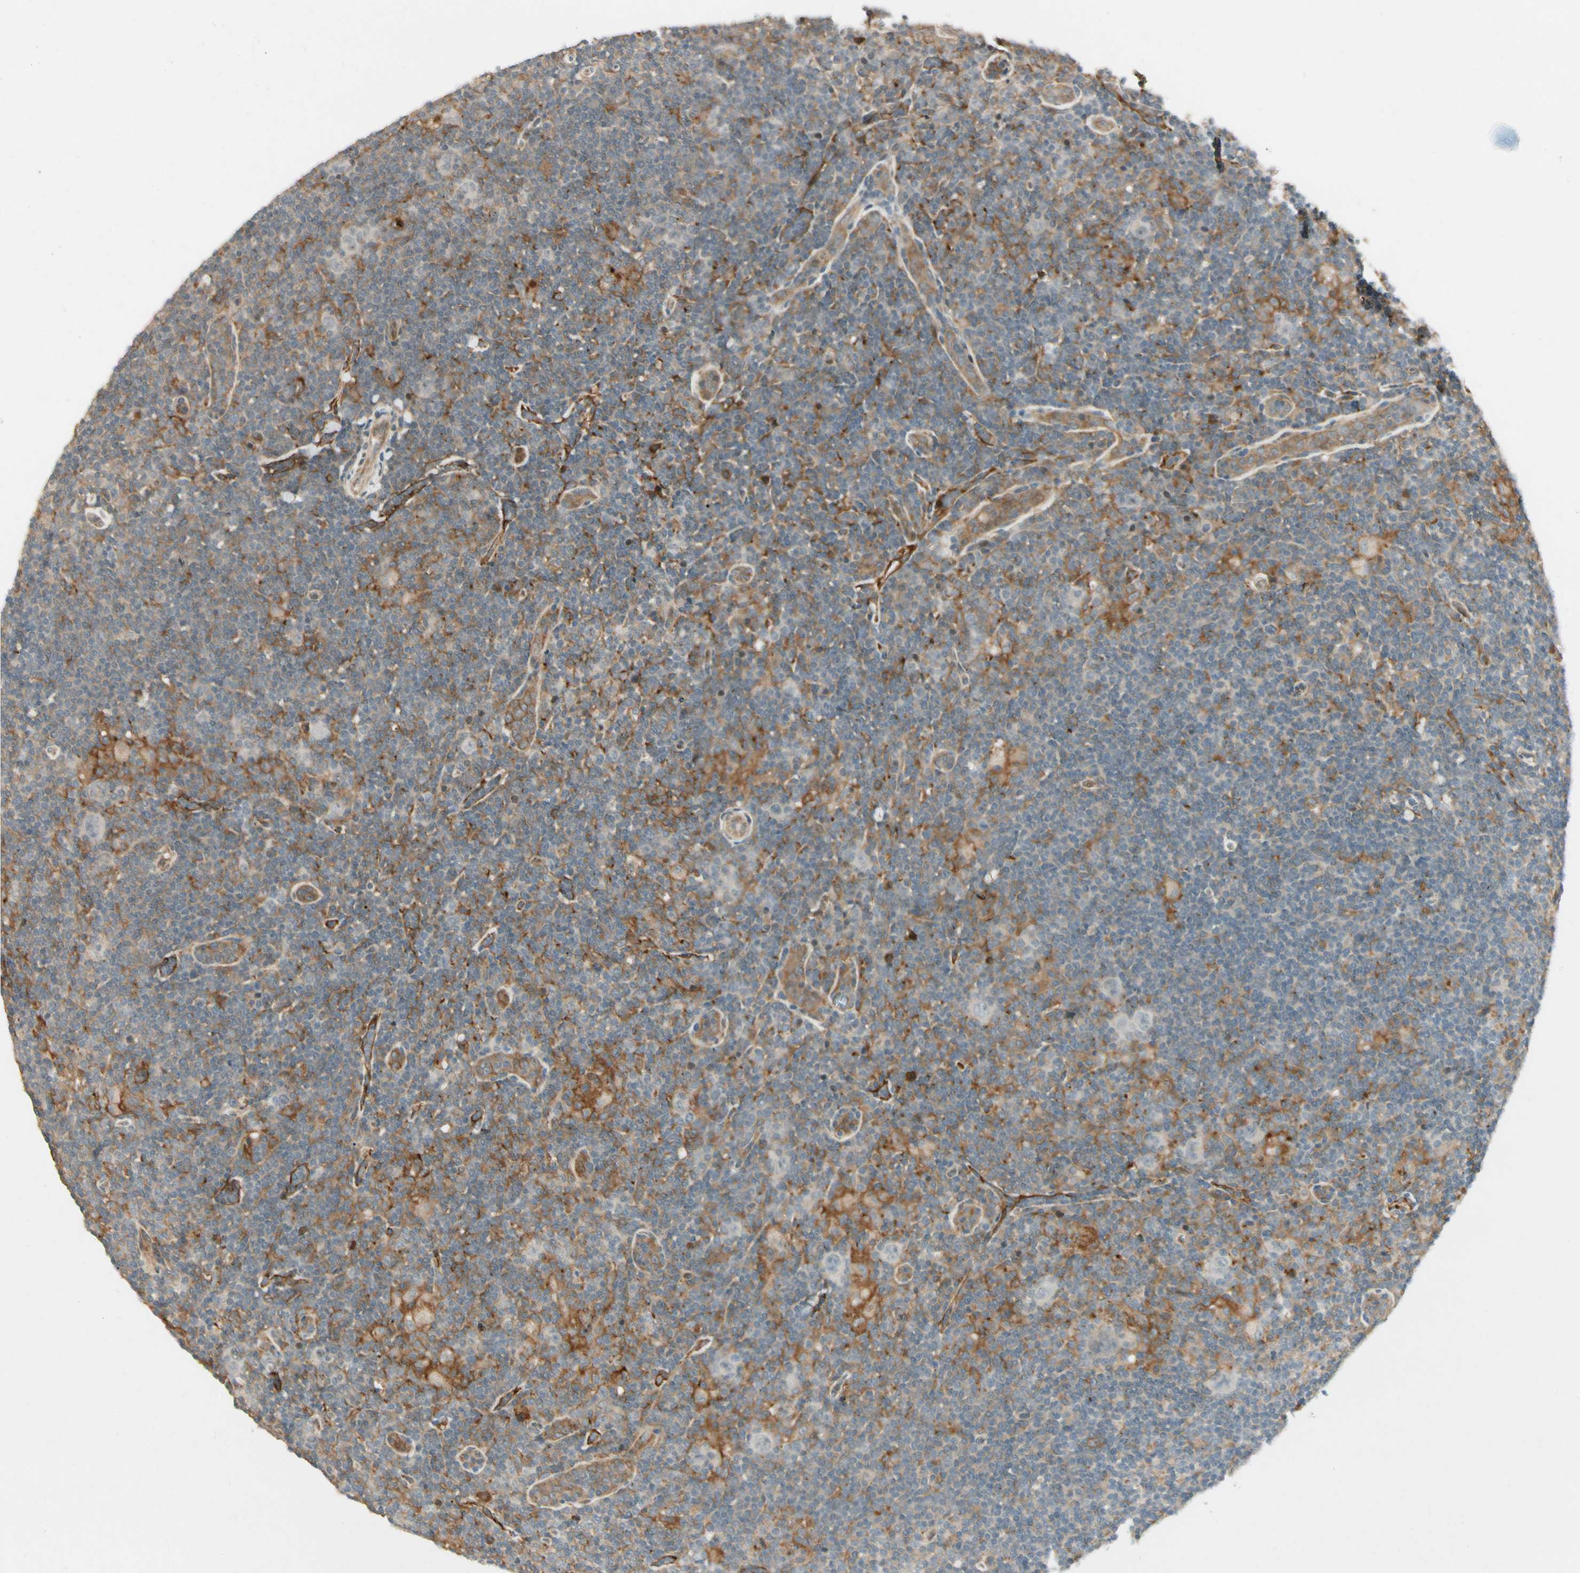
{"staining": {"intensity": "negative", "quantity": "none", "location": "none"}, "tissue": "lymphoma", "cell_type": "Tumor cells", "image_type": "cancer", "snomed": [{"axis": "morphology", "description": "Hodgkin's disease, NOS"}, {"axis": "topography", "description": "Lymph node"}], "caption": "Immunohistochemistry micrograph of human lymphoma stained for a protein (brown), which displays no staining in tumor cells.", "gene": "FNDC3B", "patient": {"sex": "female", "age": 57}}